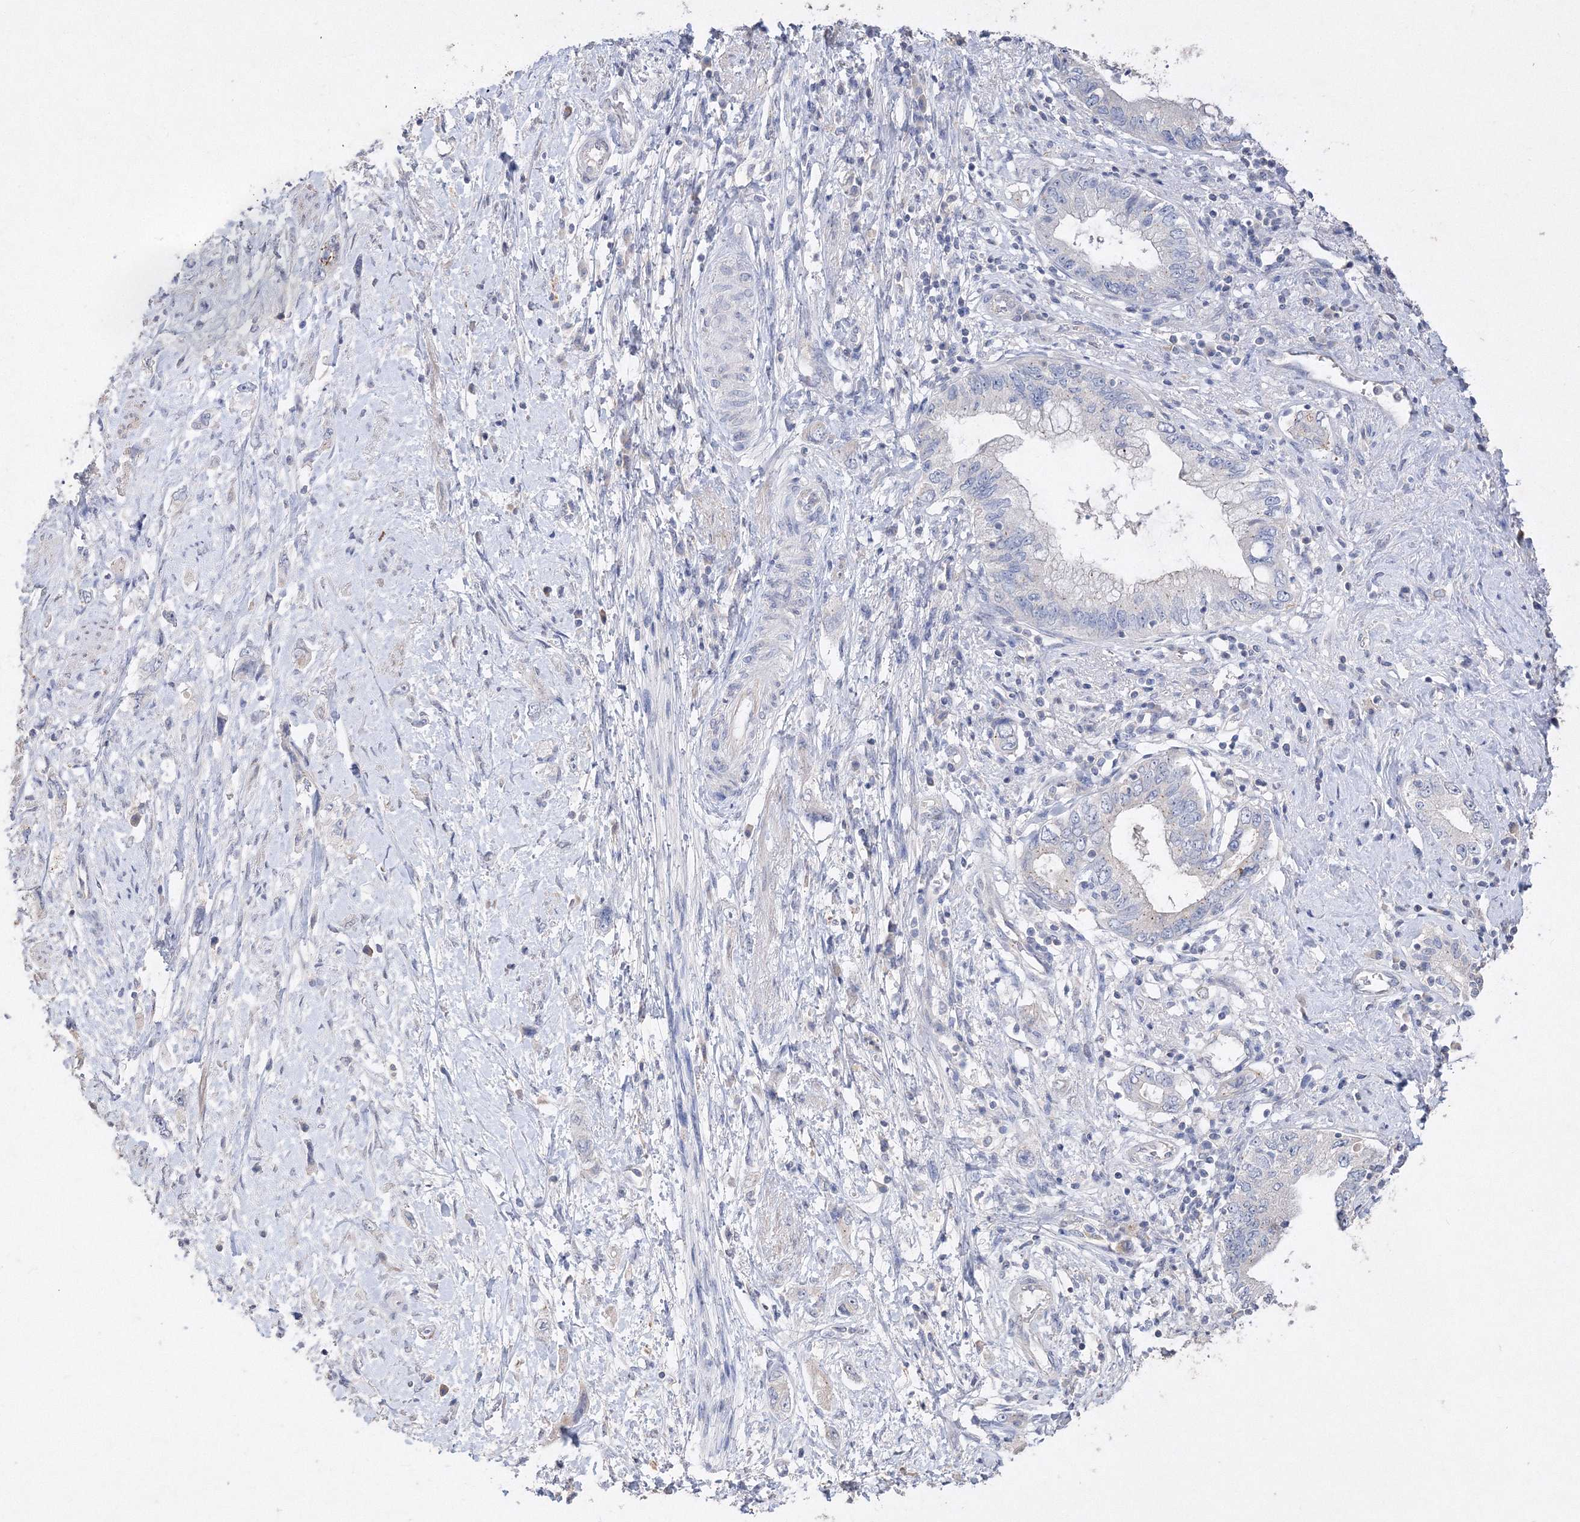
{"staining": {"intensity": "negative", "quantity": "none", "location": "none"}, "tissue": "pancreatic cancer", "cell_type": "Tumor cells", "image_type": "cancer", "snomed": [{"axis": "morphology", "description": "Adenocarcinoma, NOS"}, {"axis": "topography", "description": "Pancreas"}], "caption": "A micrograph of human pancreatic adenocarcinoma is negative for staining in tumor cells. Brightfield microscopy of immunohistochemistry (IHC) stained with DAB (brown) and hematoxylin (blue), captured at high magnification.", "gene": "GLS", "patient": {"sex": "female", "age": 73}}